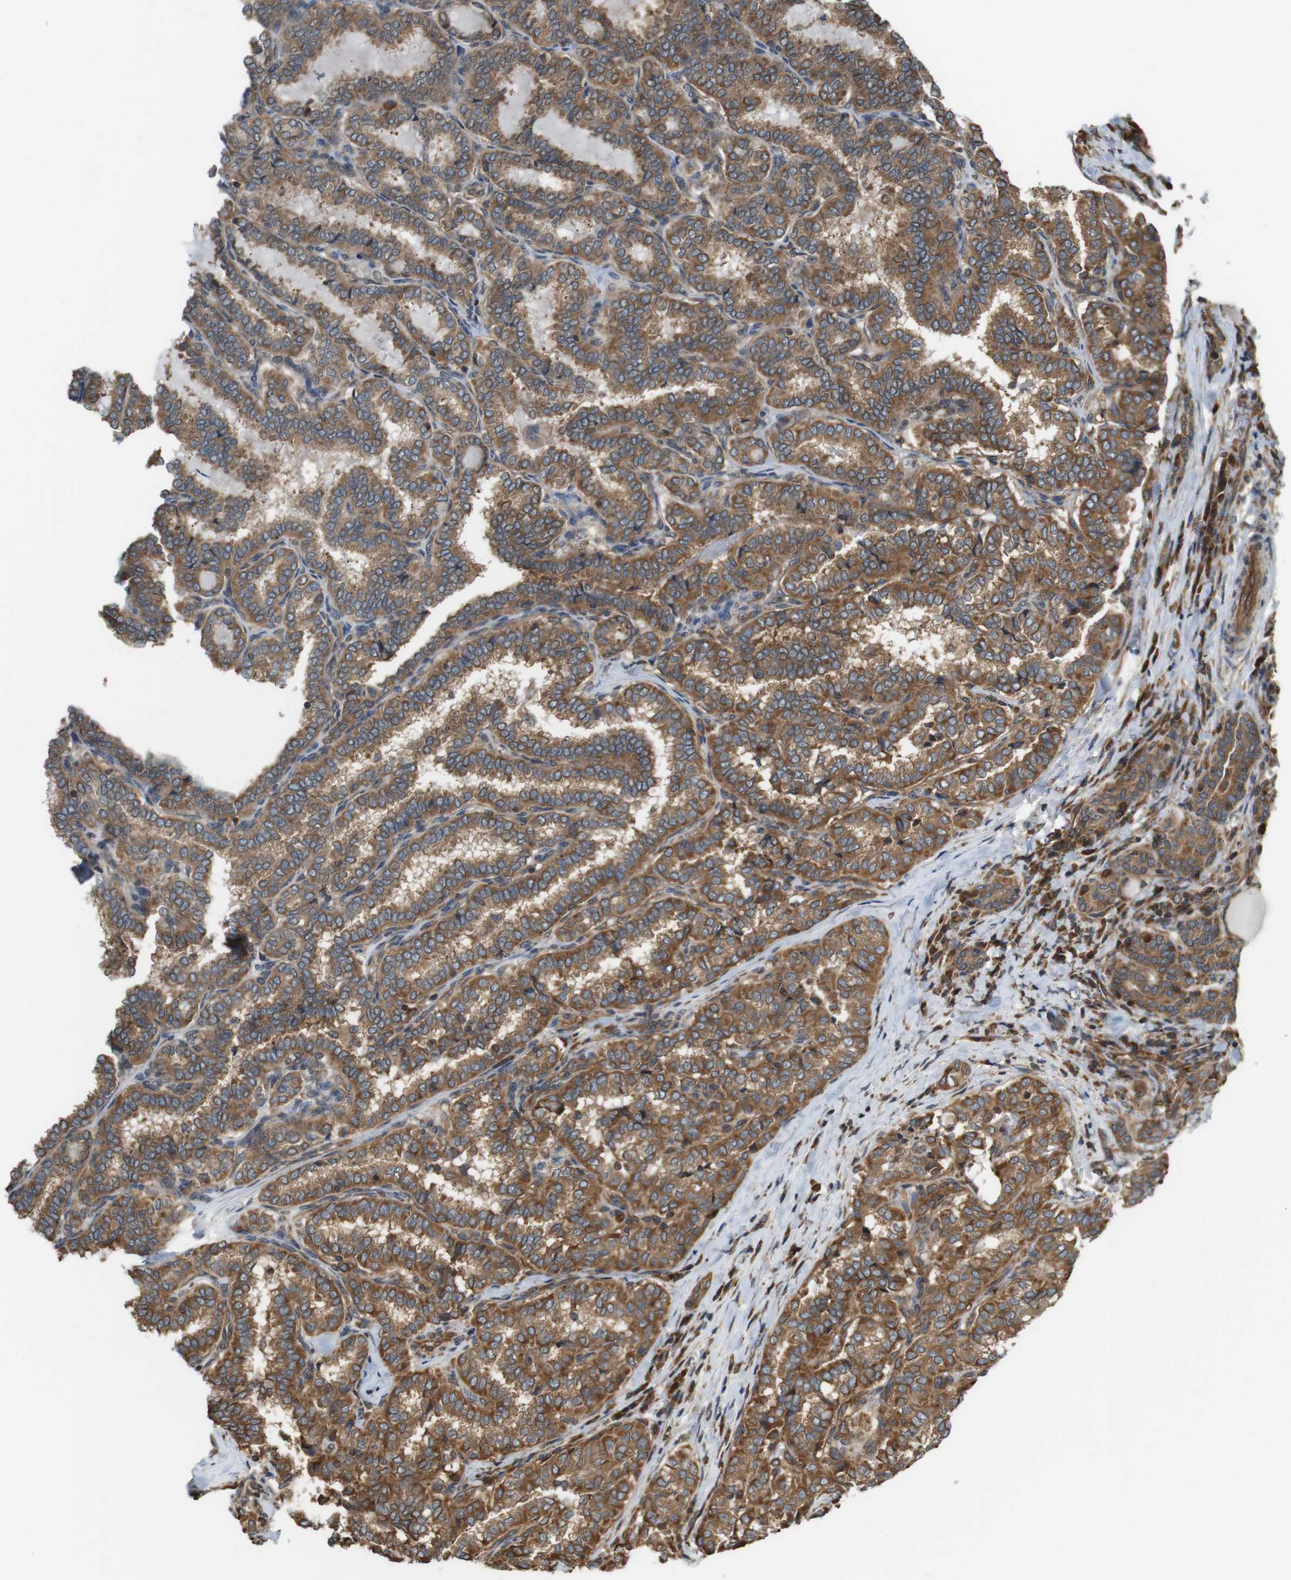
{"staining": {"intensity": "moderate", "quantity": ">75%", "location": "cytoplasmic/membranous"}, "tissue": "thyroid cancer", "cell_type": "Tumor cells", "image_type": "cancer", "snomed": [{"axis": "morphology", "description": "Normal tissue, NOS"}, {"axis": "morphology", "description": "Papillary adenocarcinoma, NOS"}, {"axis": "topography", "description": "Thyroid gland"}], "caption": "The micrograph displays a brown stain indicating the presence of a protein in the cytoplasmic/membranous of tumor cells in thyroid cancer.", "gene": "PA2G4", "patient": {"sex": "female", "age": 30}}